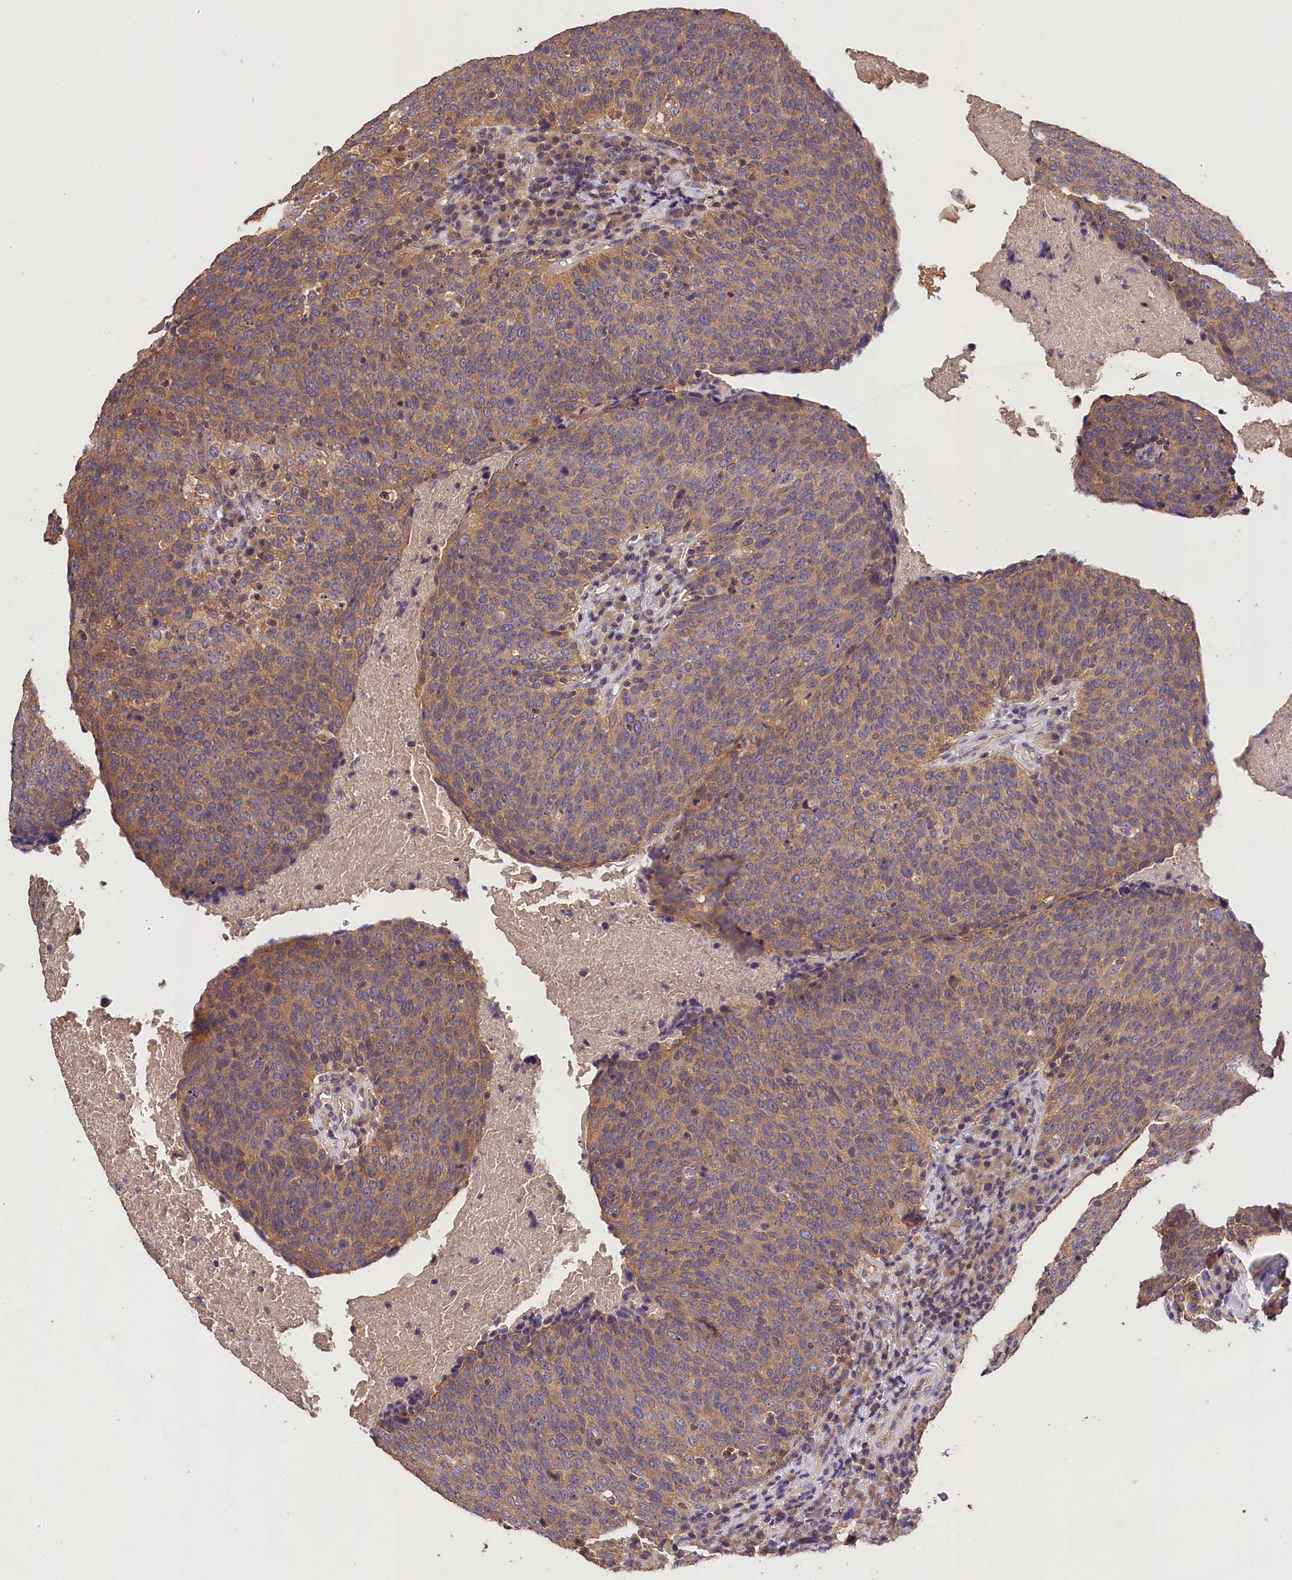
{"staining": {"intensity": "moderate", "quantity": ">75%", "location": "cytoplasmic/membranous"}, "tissue": "head and neck cancer", "cell_type": "Tumor cells", "image_type": "cancer", "snomed": [{"axis": "morphology", "description": "Squamous cell carcinoma, NOS"}, {"axis": "morphology", "description": "Squamous cell carcinoma, metastatic, NOS"}, {"axis": "topography", "description": "Lymph node"}, {"axis": "topography", "description": "Head-Neck"}], "caption": "The histopathology image displays immunohistochemical staining of squamous cell carcinoma (head and neck). There is moderate cytoplasmic/membranous staining is seen in about >75% of tumor cells.", "gene": "OAS3", "patient": {"sex": "male", "age": 62}}